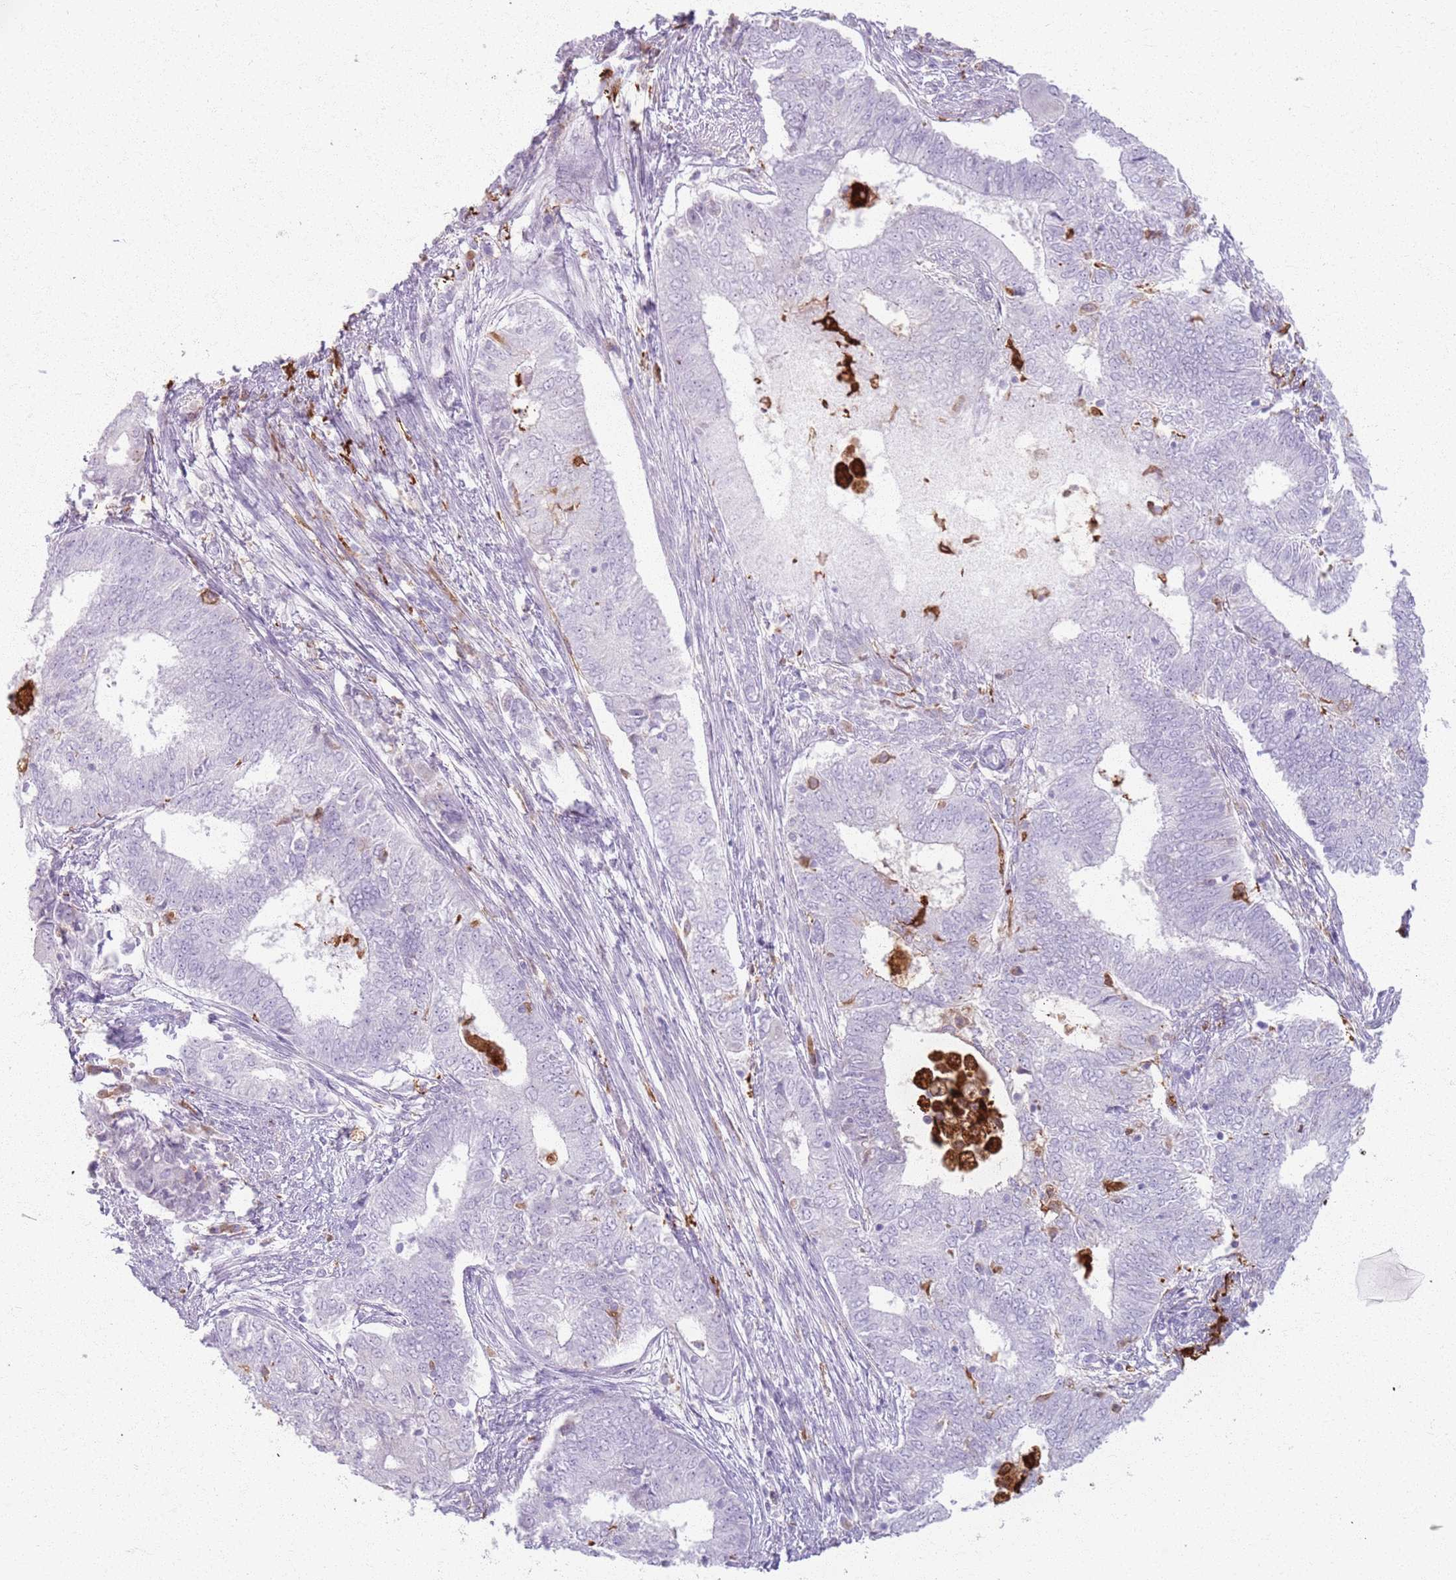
{"staining": {"intensity": "negative", "quantity": "none", "location": "none"}, "tissue": "endometrial cancer", "cell_type": "Tumor cells", "image_type": "cancer", "snomed": [{"axis": "morphology", "description": "Adenocarcinoma, NOS"}, {"axis": "topography", "description": "Endometrium"}], "caption": "High power microscopy histopathology image of an immunohistochemistry (IHC) micrograph of endometrial adenocarcinoma, revealing no significant staining in tumor cells.", "gene": "GDPGP1", "patient": {"sex": "female", "age": 62}}